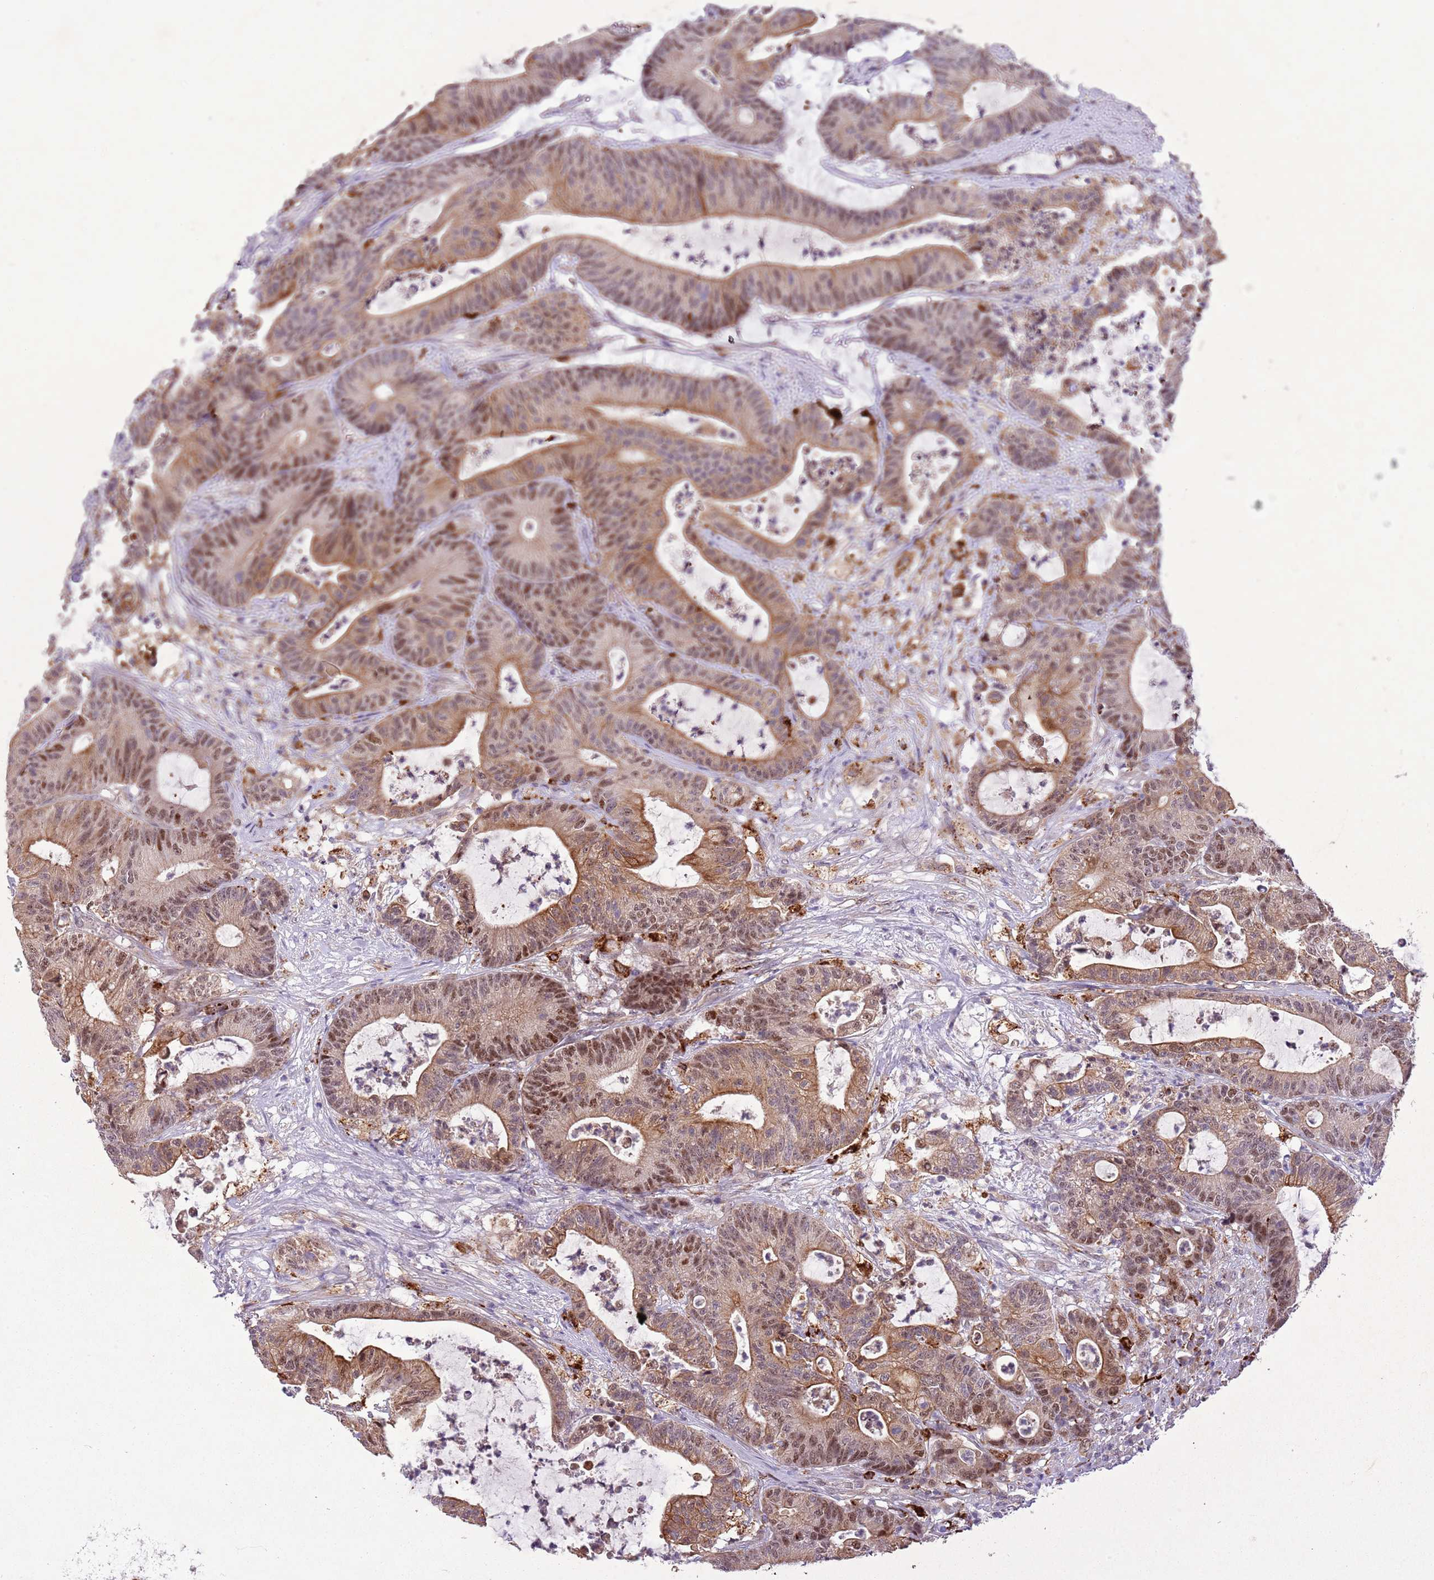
{"staining": {"intensity": "moderate", "quantity": ">75%", "location": "cytoplasmic/membranous,nuclear"}, "tissue": "colorectal cancer", "cell_type": "Tumor cells", "image_type": "cancer", "snomed": [{"axis": "morphology", "description": "Adenocarcinoma, NOS"}, {"axis": "topography", "description": "Colon"}], "caption": "Immunohistochemical staining of colorectal adenocarcinoma shows medium levels of moderate cytoplasmic/membranous and nuclear protein positivity in approximately >75% of tumor cells.", "gene": "TRIM27", "patient": {"sex": "female", "age": 84}}